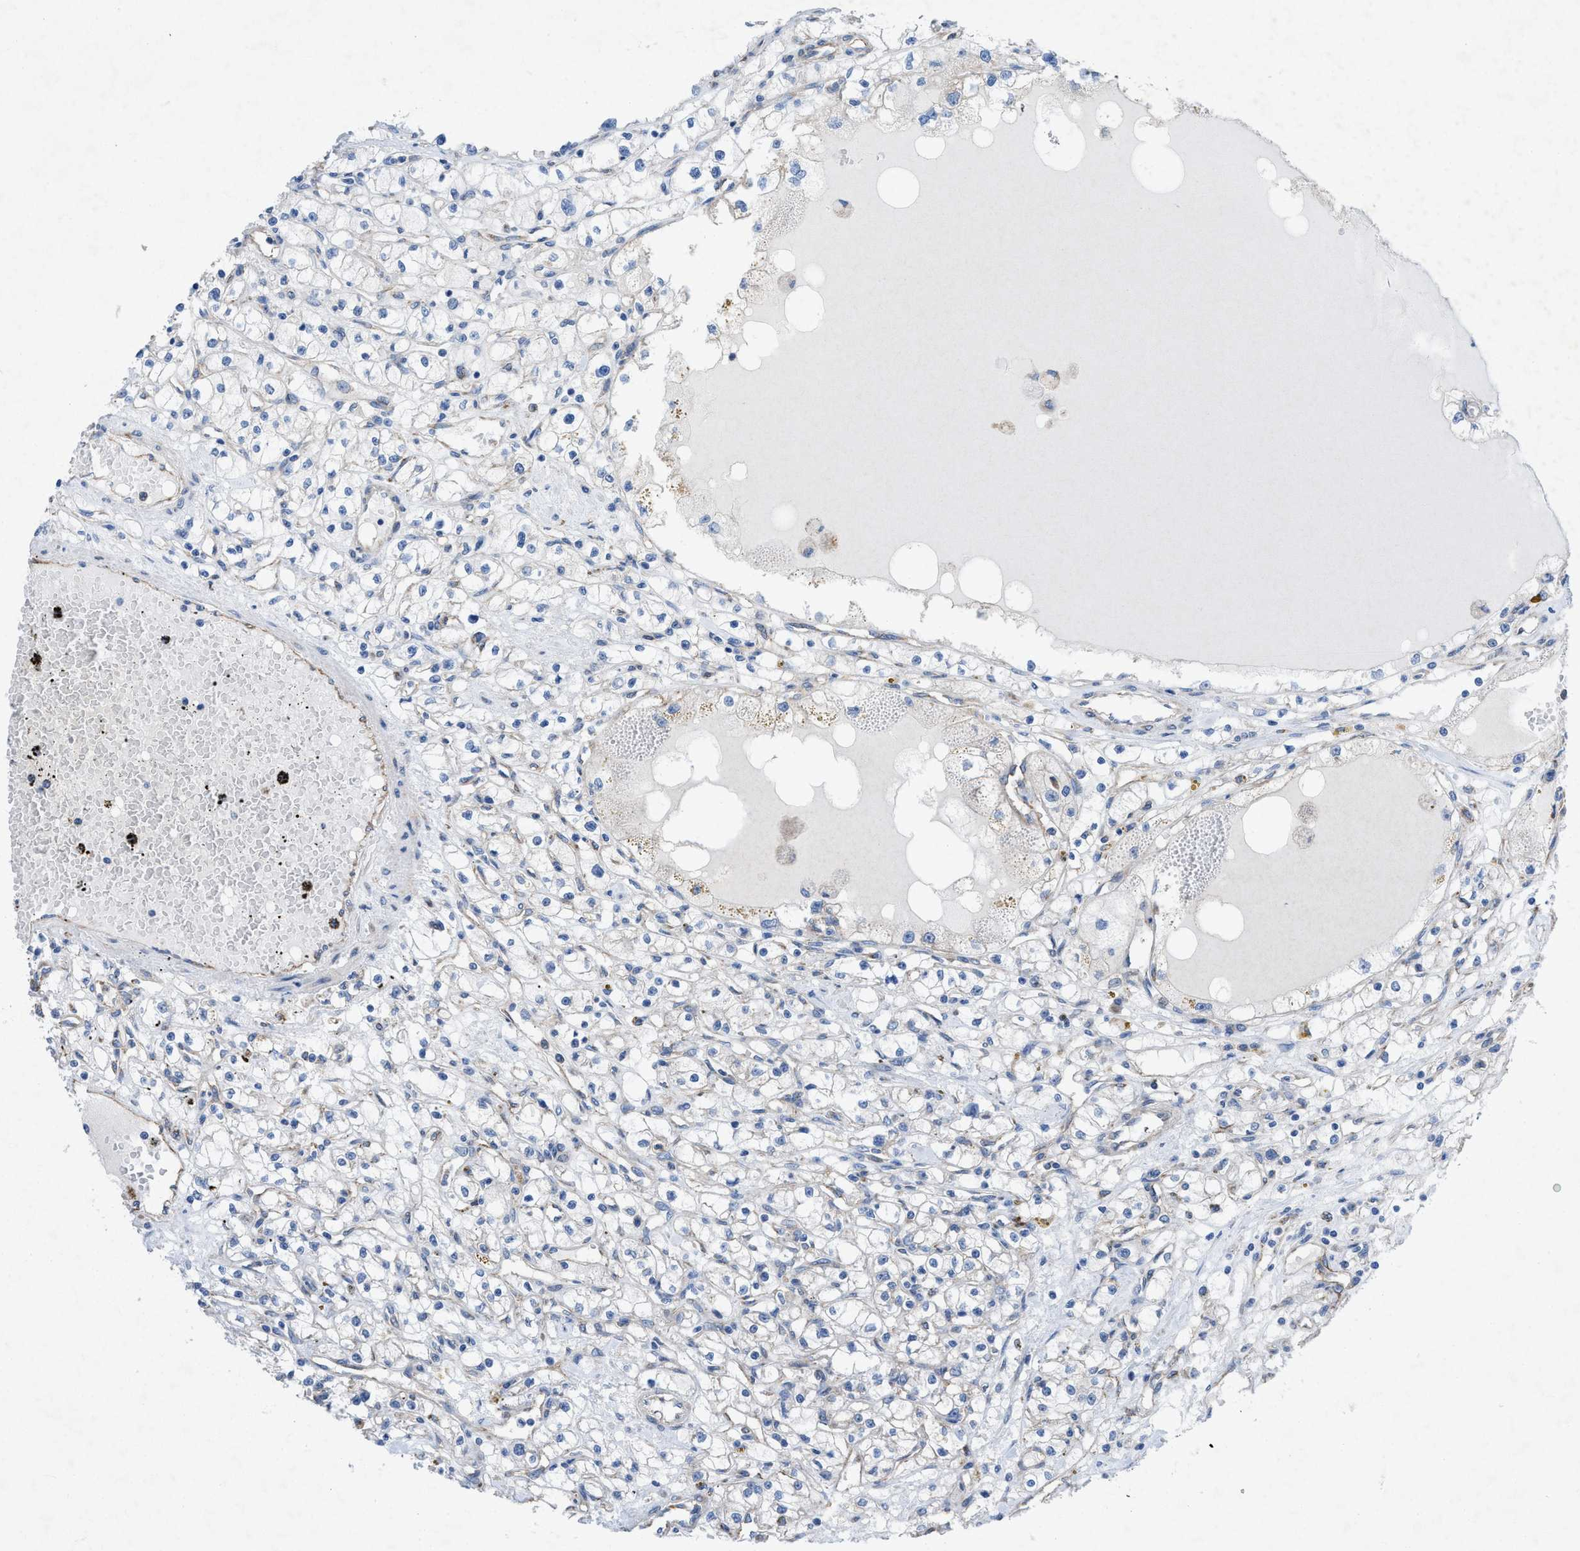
{"staining": {"intensity": "negative", "quantity": "none", "location": "none"}, "tissue": "renal cancer", "cell_type": "Tumor cells", "image_type": "cancer", "snomed": [{"axis": "morphology", "description": "Adenocarcinoma, NOS"}, {"axis": "topography", "description": "Kidney"}], "caption": "Renal cancer was stained to show a protein in brown. There is no significant staining in tumor cells.", "gene": "DOLPP1", "patient": {"sex": "male", "age": 56}}